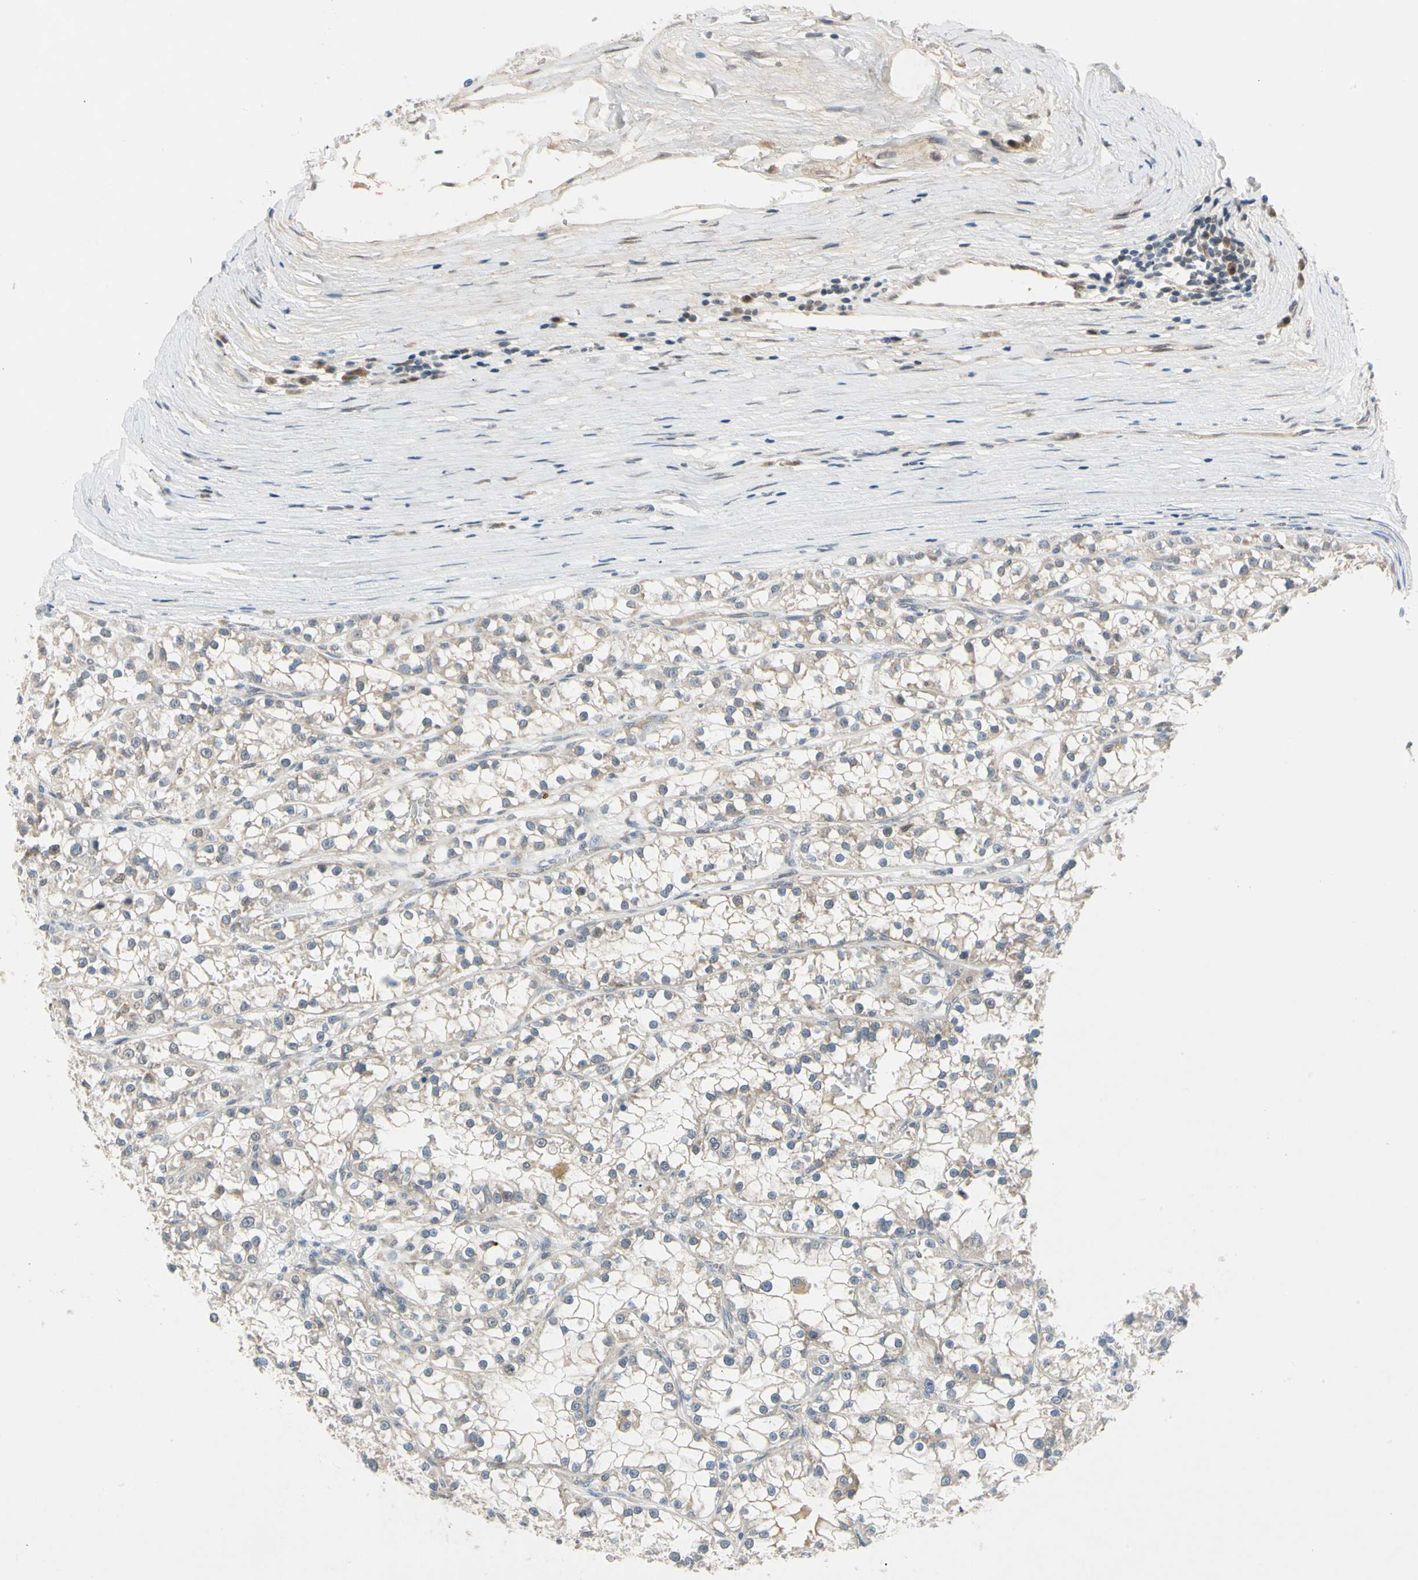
{"staining": {"intensity": "negative", "quantity": "none", "location": "none"}, "tissue": "renal cancer", "cell_type": "Tumor cells", "image_type": "cancer", "snomed": [{"axis": "morphology", "description": "Adenocarcinoma, NOS"}, {"axis": "topography", "description": "Kidney"}], "caption": "An IHC photomicrograph of adenocarcinoma (renal) is shown. There is no staining in tumor cells of adenocarcinoma (renal). (Brightfield microscopy of DAB (3,3'-diaminobenzidine) immunohistochemistry at high magnification).", "gene": "RIOX2", "patient": {"sex": "female", "age": 52}}